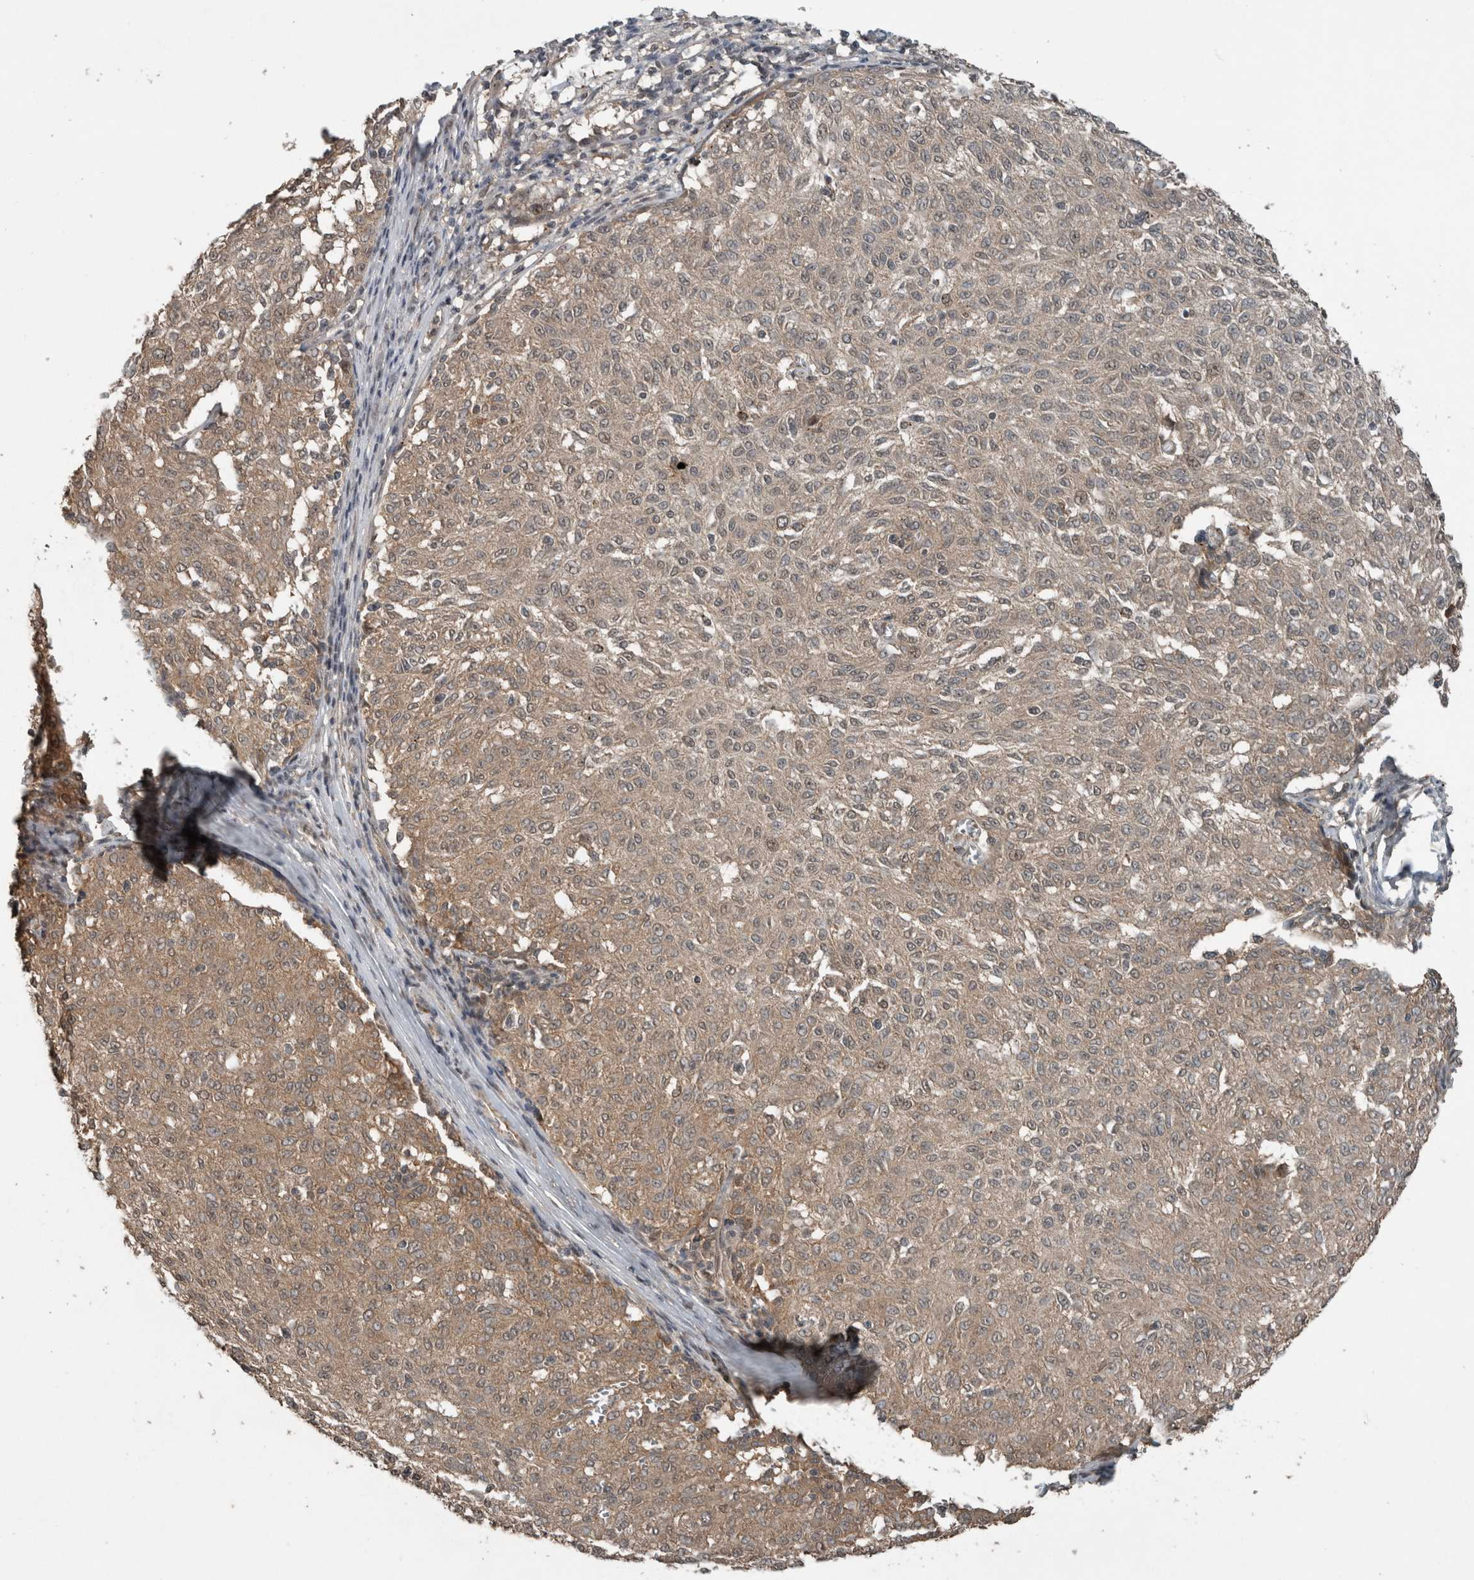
{"staining": {"intensity": "weak", "quantity": "25%-75%", "location": "cytoplasmic/membranous"}, "tissue": "melanoma", "cell_type": "Tumor cells", "image_type": "cancer", "snomed": [{"axis": "morphology", "description": "Malignant melanoma, NOS"}, {"axis": "topography", "description": "Skin"}], "caption": "A photomicrograph of melanoma stained for a protein demonstrates weak cytoplasmic/membranous brown staining in tumor cells. (DAB IHC with brightfield microscopy, high magnification).", "gene": "MYO1E", "patient": {"sex": "female", "age": 72}}